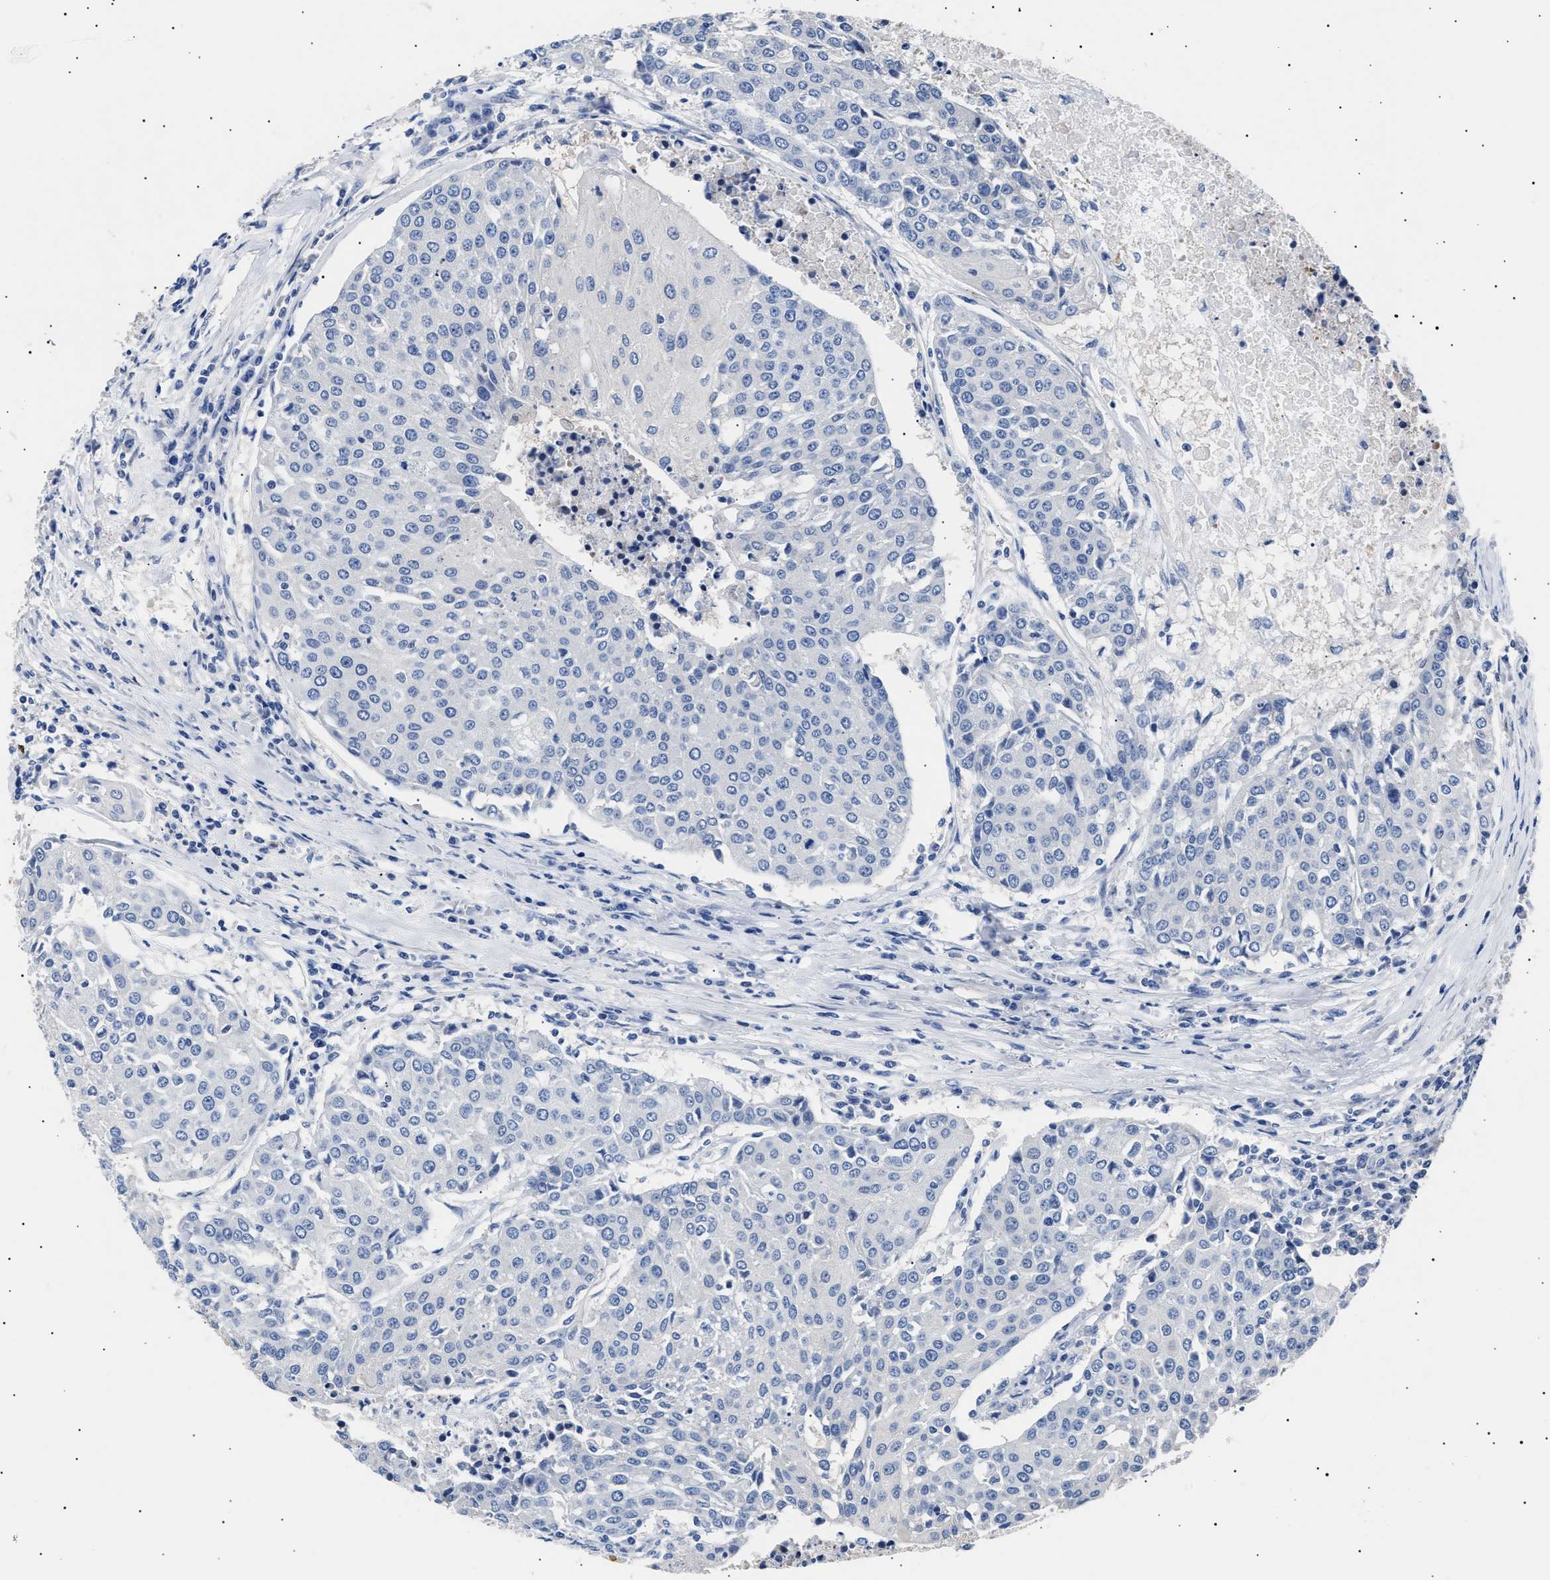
{"staining": {"intensity": "negative", "quantity": "none", "location": "none"}, "tissue": "urothelial cancer", "cell_type": "Tumor cells", "image_type": "cancer", "snomed": [{"axis": "morphology", "description": "Urothelial carcinoma, High grade"}, {"axis": "topography", "description": "Urinary bladder"}], "caption": "Immunohistochemistry micrograph of neoplastic tissue: human urothelial cancer stained with DAB displays no significant protein positivity in tumor cells.", "gene": "HEMGN", "patient": {"sex": "female", "age": 85}}